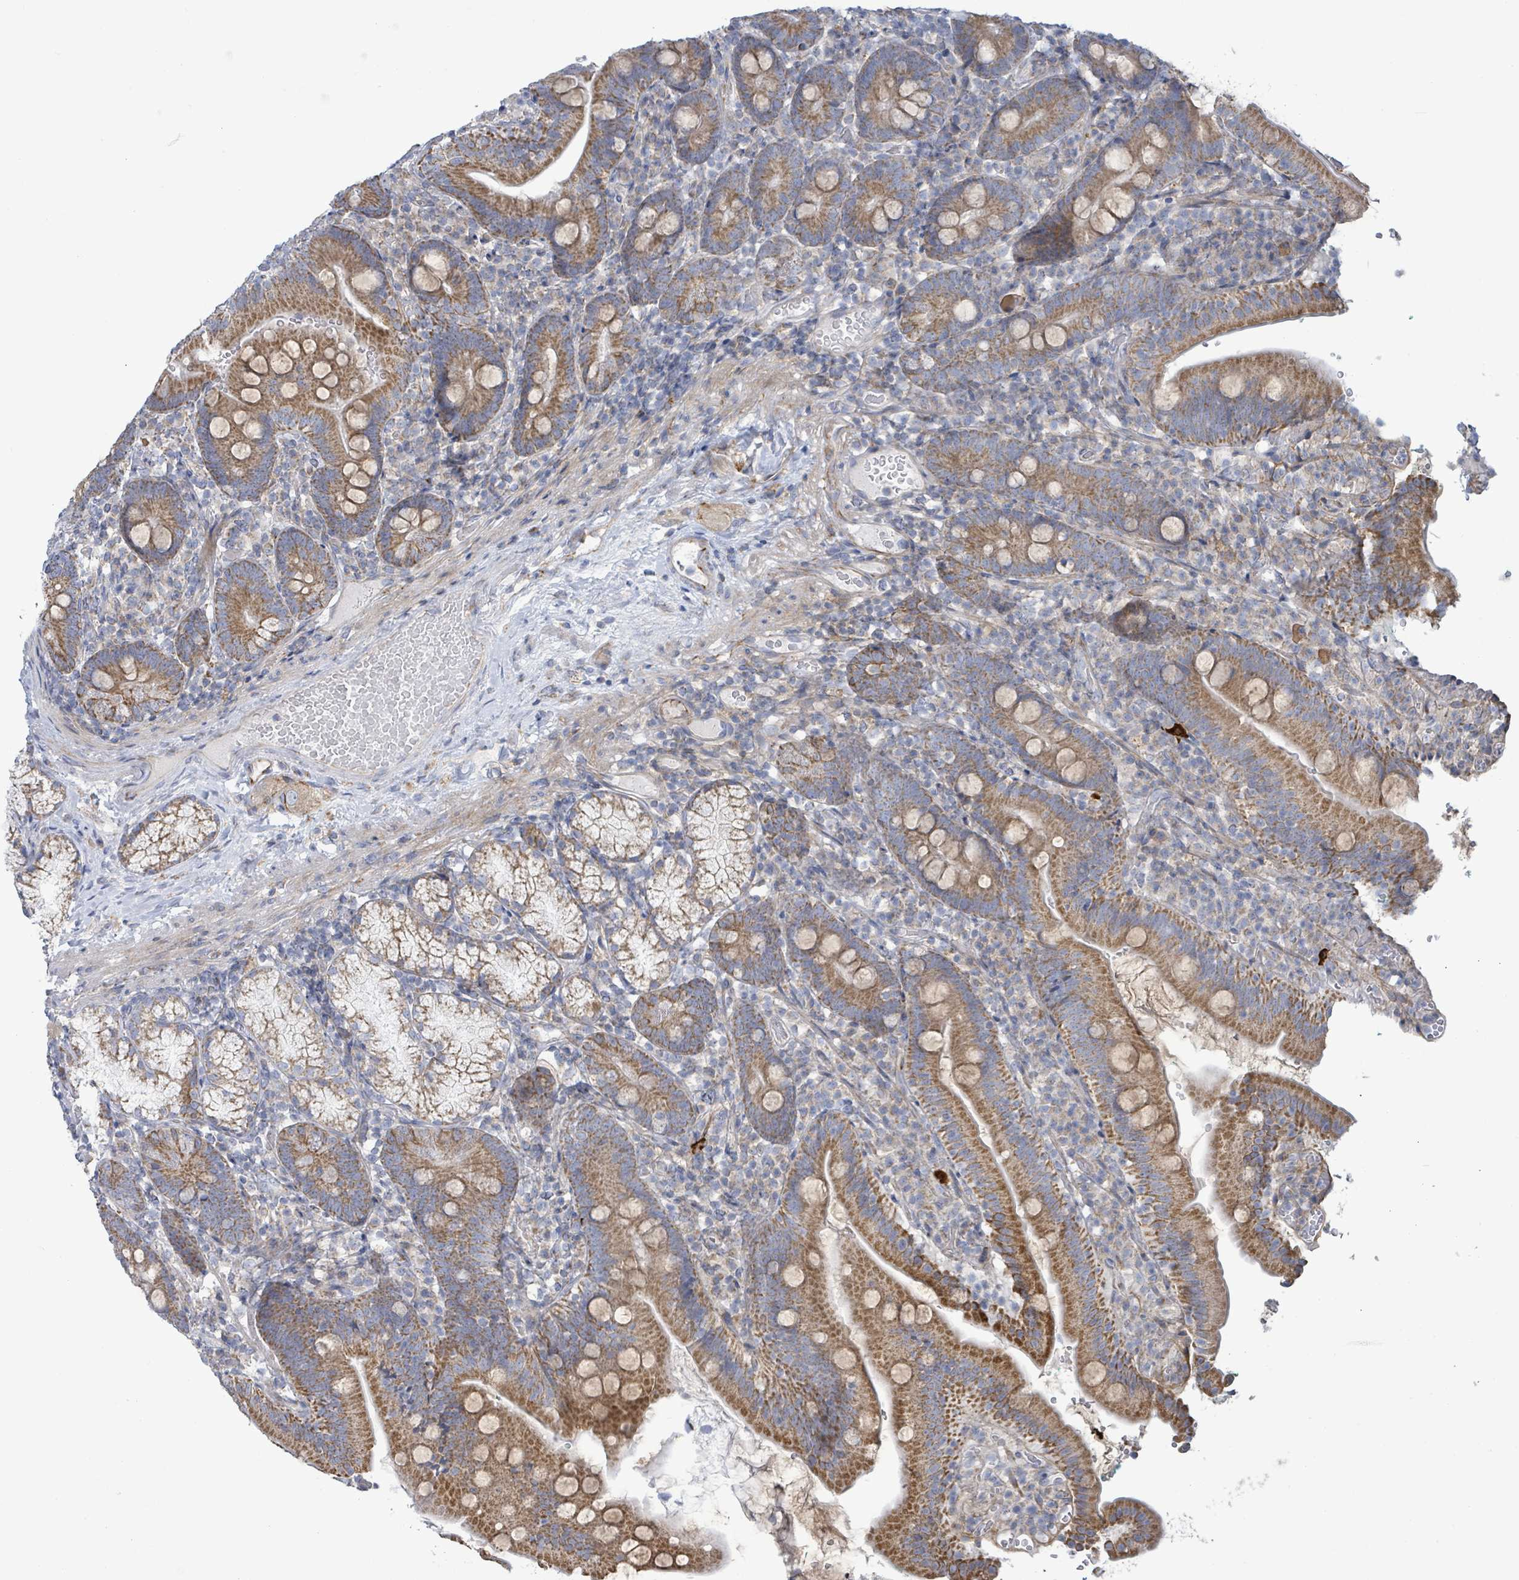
{"staining": {"intensity": "strong", "quantity": ">75%", "location": "cytoplasmic/membranous"}, "tissue": "duodenum", "cell_type": "Glandular cells", "image_type": "normal", "snomed": [{"axis": "morphology", "description": "Normal tissue, NOS"}, {"axis": "topography", "description": "Duodenum"}], "caption": "Human duodenum stained with a brown dye shows strong cytoplasmic/membranous positive staining in approximately >75% of glandular cells.", "gene": "ALG12", "patient": {"sex": "female", "age": 67}}